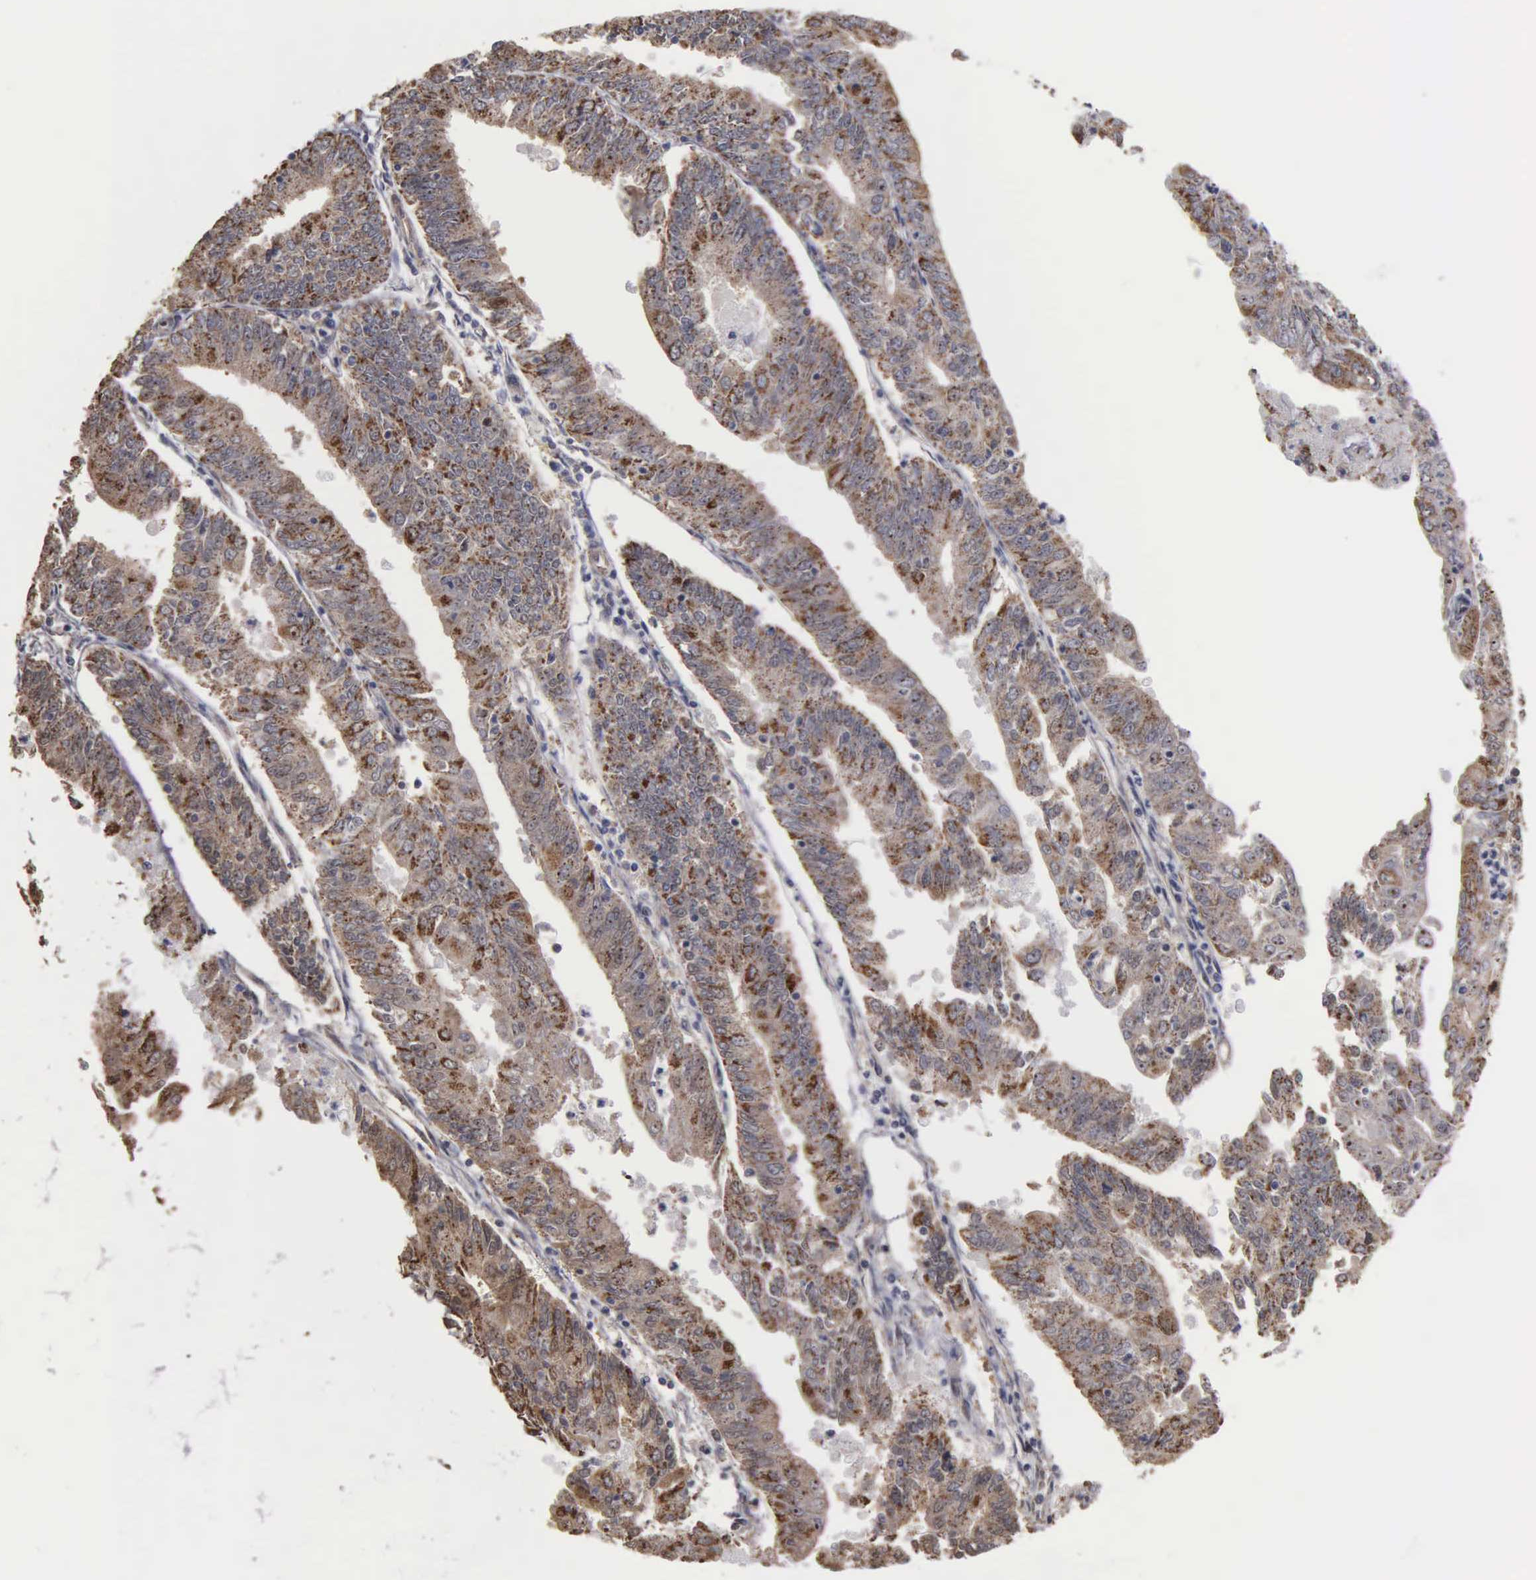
{"staining": {"intensity": "moderate", "quantity": "25%-75%", "location": "cytoplasmic/membranous"}, "tissue": "endometrial cancer", "cell_type": "Tumor cells", "image_type": "cancer", "snomed": [{"axis": "morphology", "description": "Adenocarcinoma, NOS"}, {"axis": "topography", "description": "Endometrium"}], "caption": "Protein expression analysis of human endometrial adenocarcinoma reveals moderate cytoplasmic/membranous positivity in about 25%-75% of tumor cells.", "gene": "NGDN", "patient": {"sex": "female", "age": 79}}